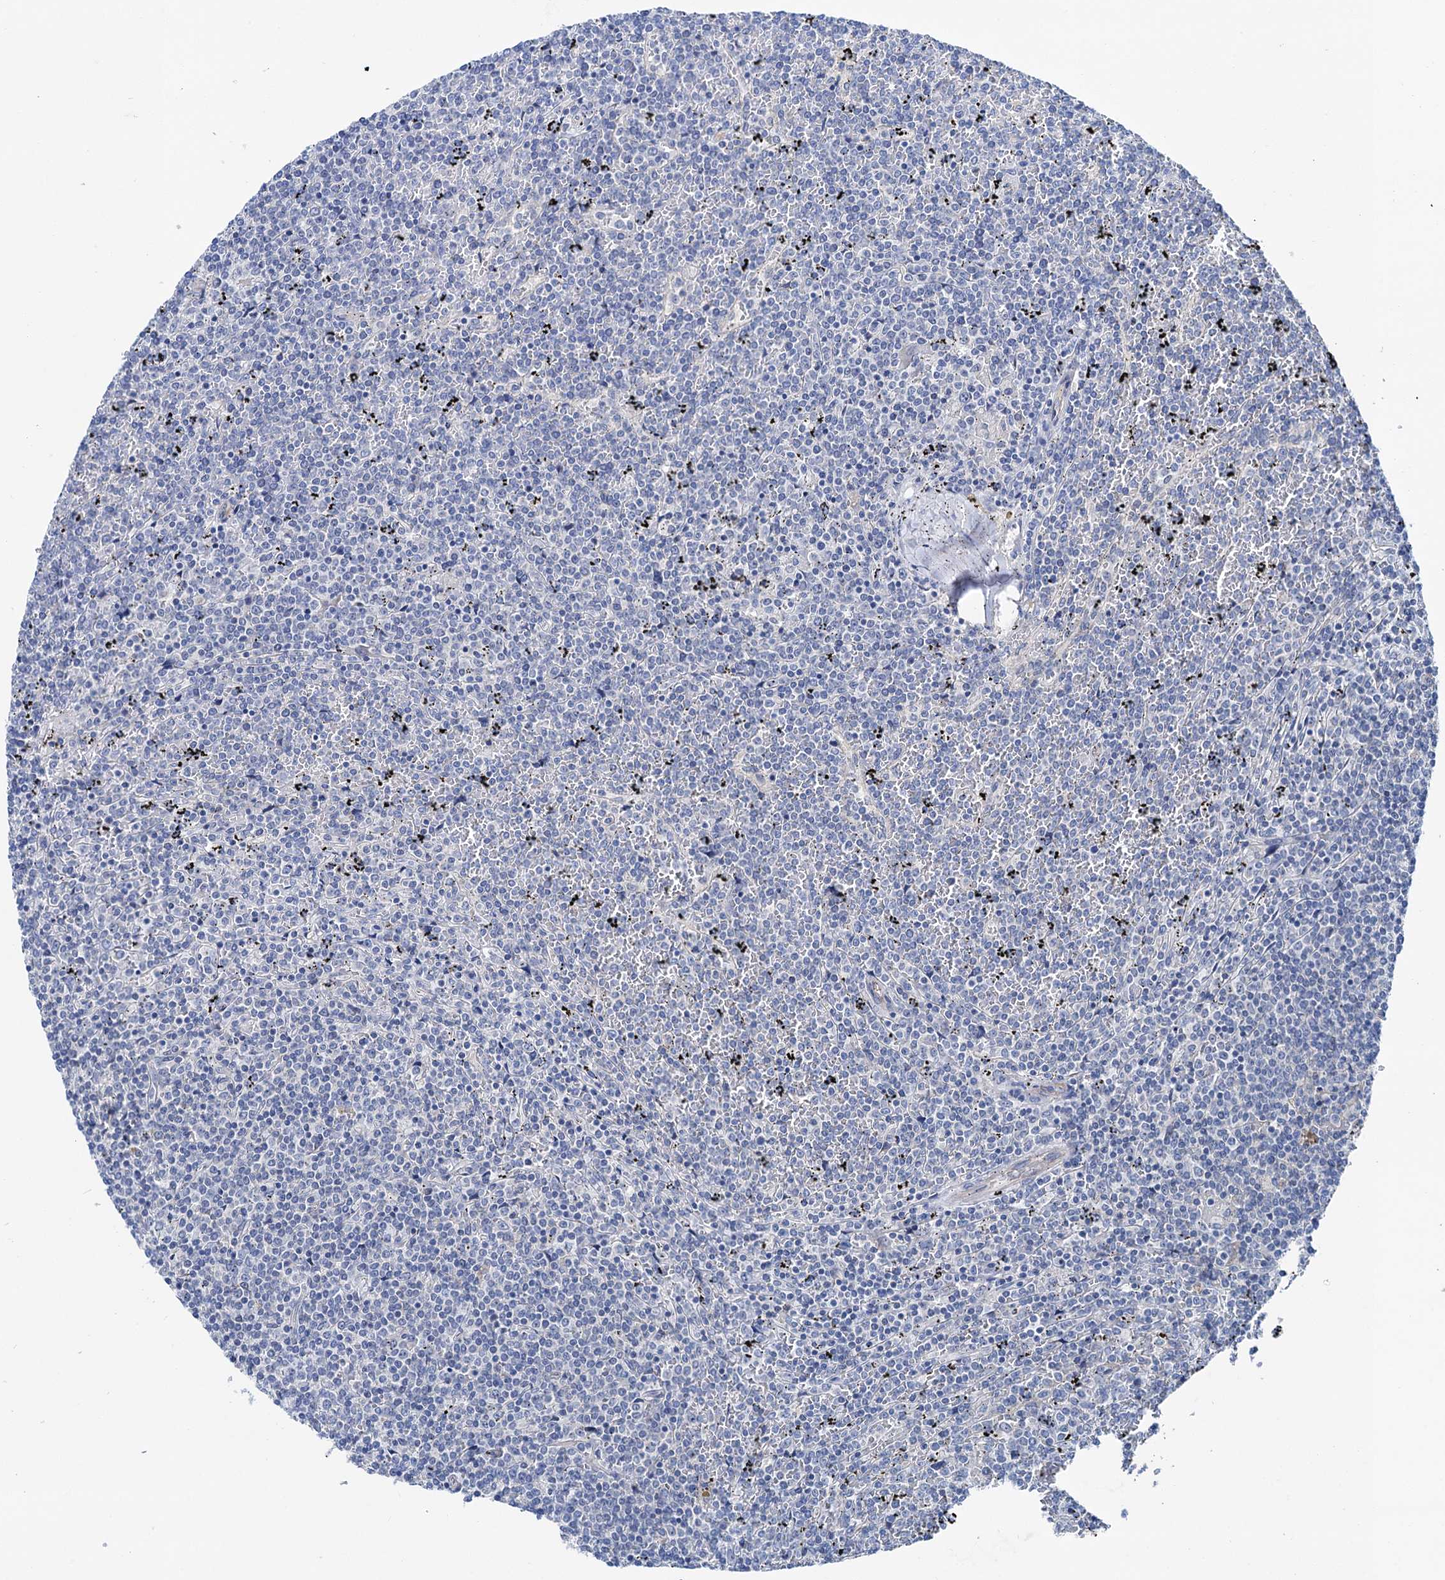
{"staining": {"intensity": "negative", "quantity": "none", "location": "none"}, "tissue": "lymphoma", "cell_type": "Tumor cells", "image_type": "cancer", "snomed": [{"axis": "morphology", "description": "Malignant lymphoma, non-Hodgkin's type, Low grade"}, {"axis": "topography", "description": "Spleen"}], "caption": "High power microscopy histopathology image of an IHC image of low-grade malignant lymphoma, non-Hodgkin's type, revealing no significant positivity in tumor cells.", "gene": "SHROOM1", "patient": {"sex": "female", "age": 19}}